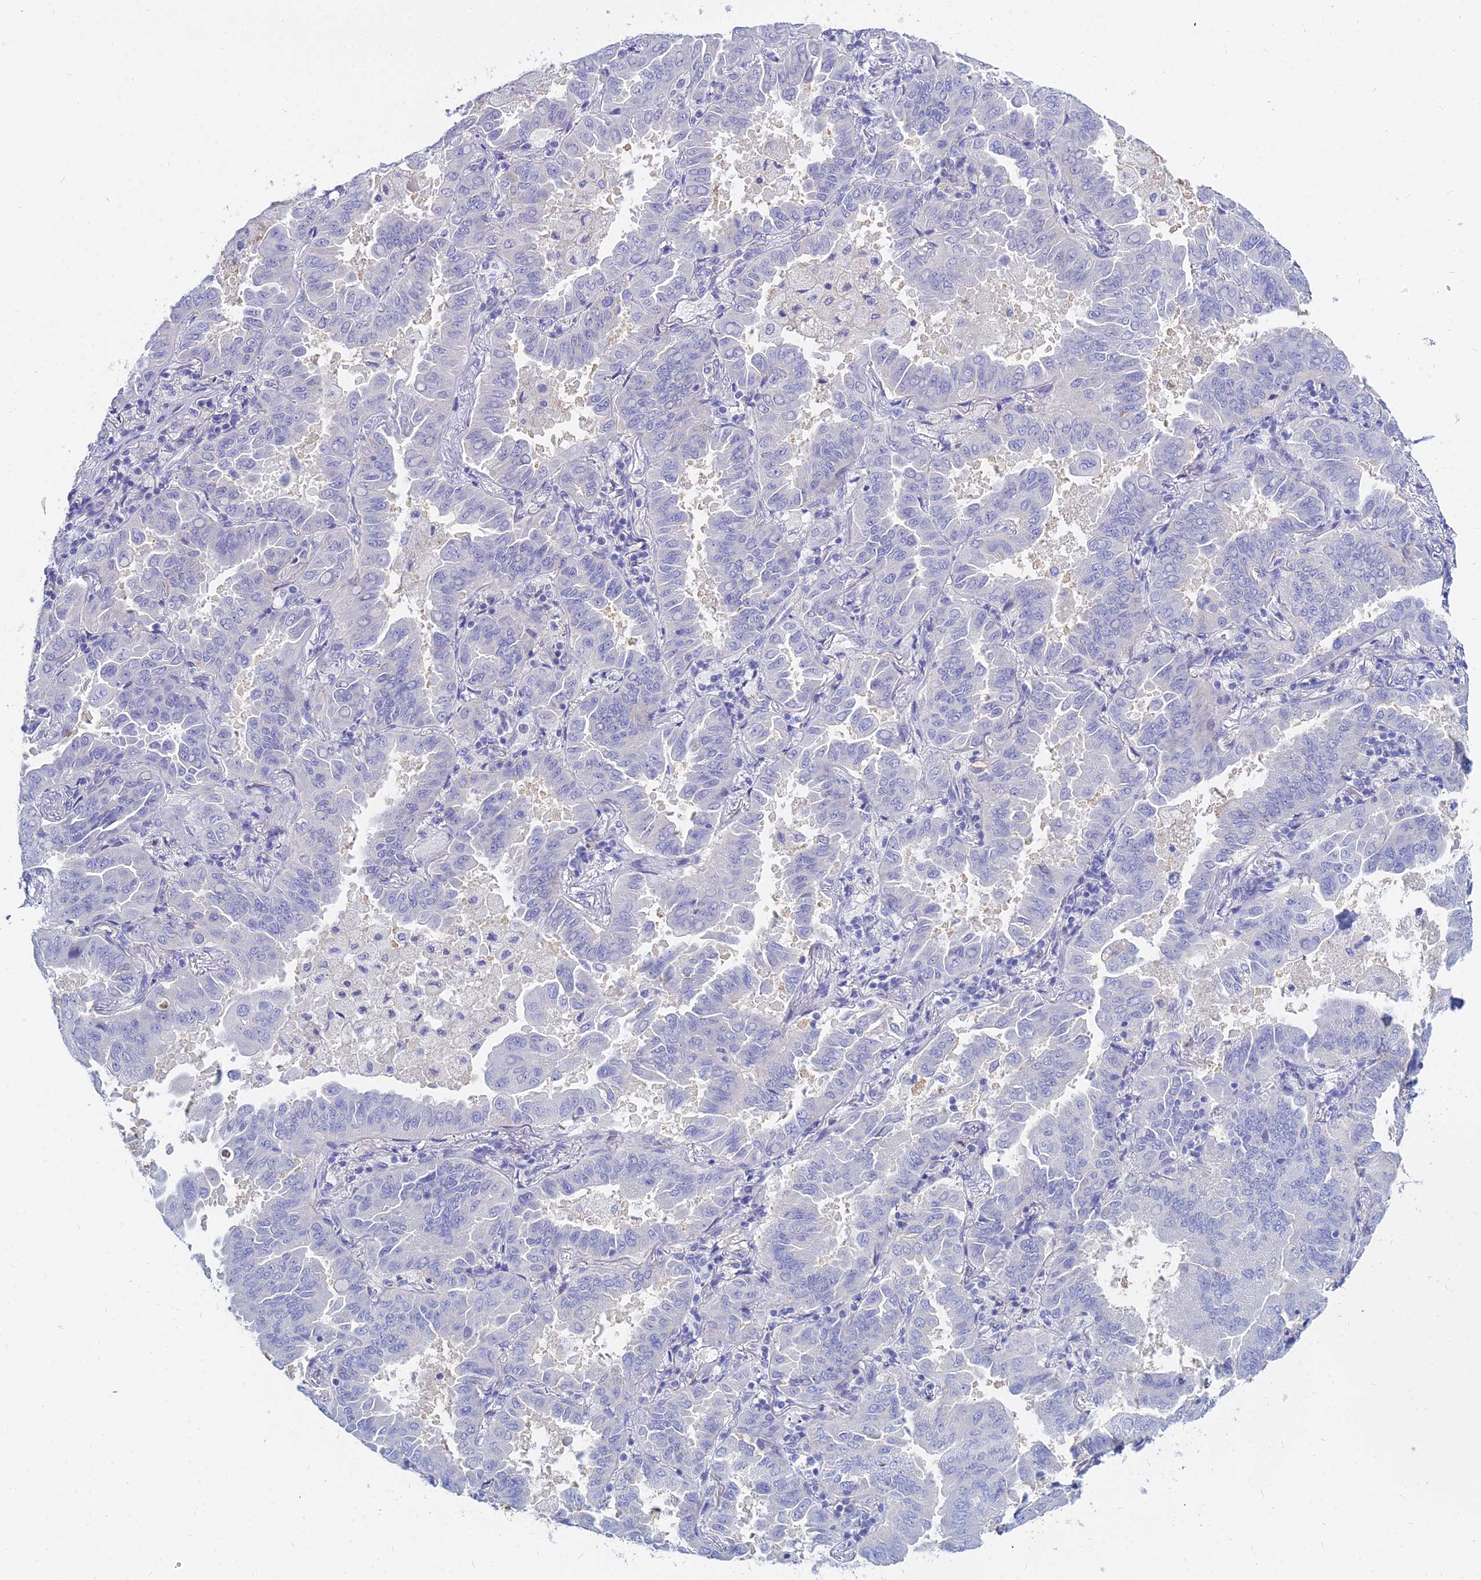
{"staining": {"intensity": "negative", "quantity": "none", "location": "none"}, "tissue": "lung cancer", "cell_type": "Tumor cells", "image_type": "cancer", "snomed": [{"axis": "morphology", "description": "Adenocarcinoma, NOS"}, {"axis": "topography", "description": "Lung"}], "caption": "Tumor cells are negative for brown protein staining in lung cancer.", "gene": "ZNF552", "patient": {"sex": "male", "age": 64}}